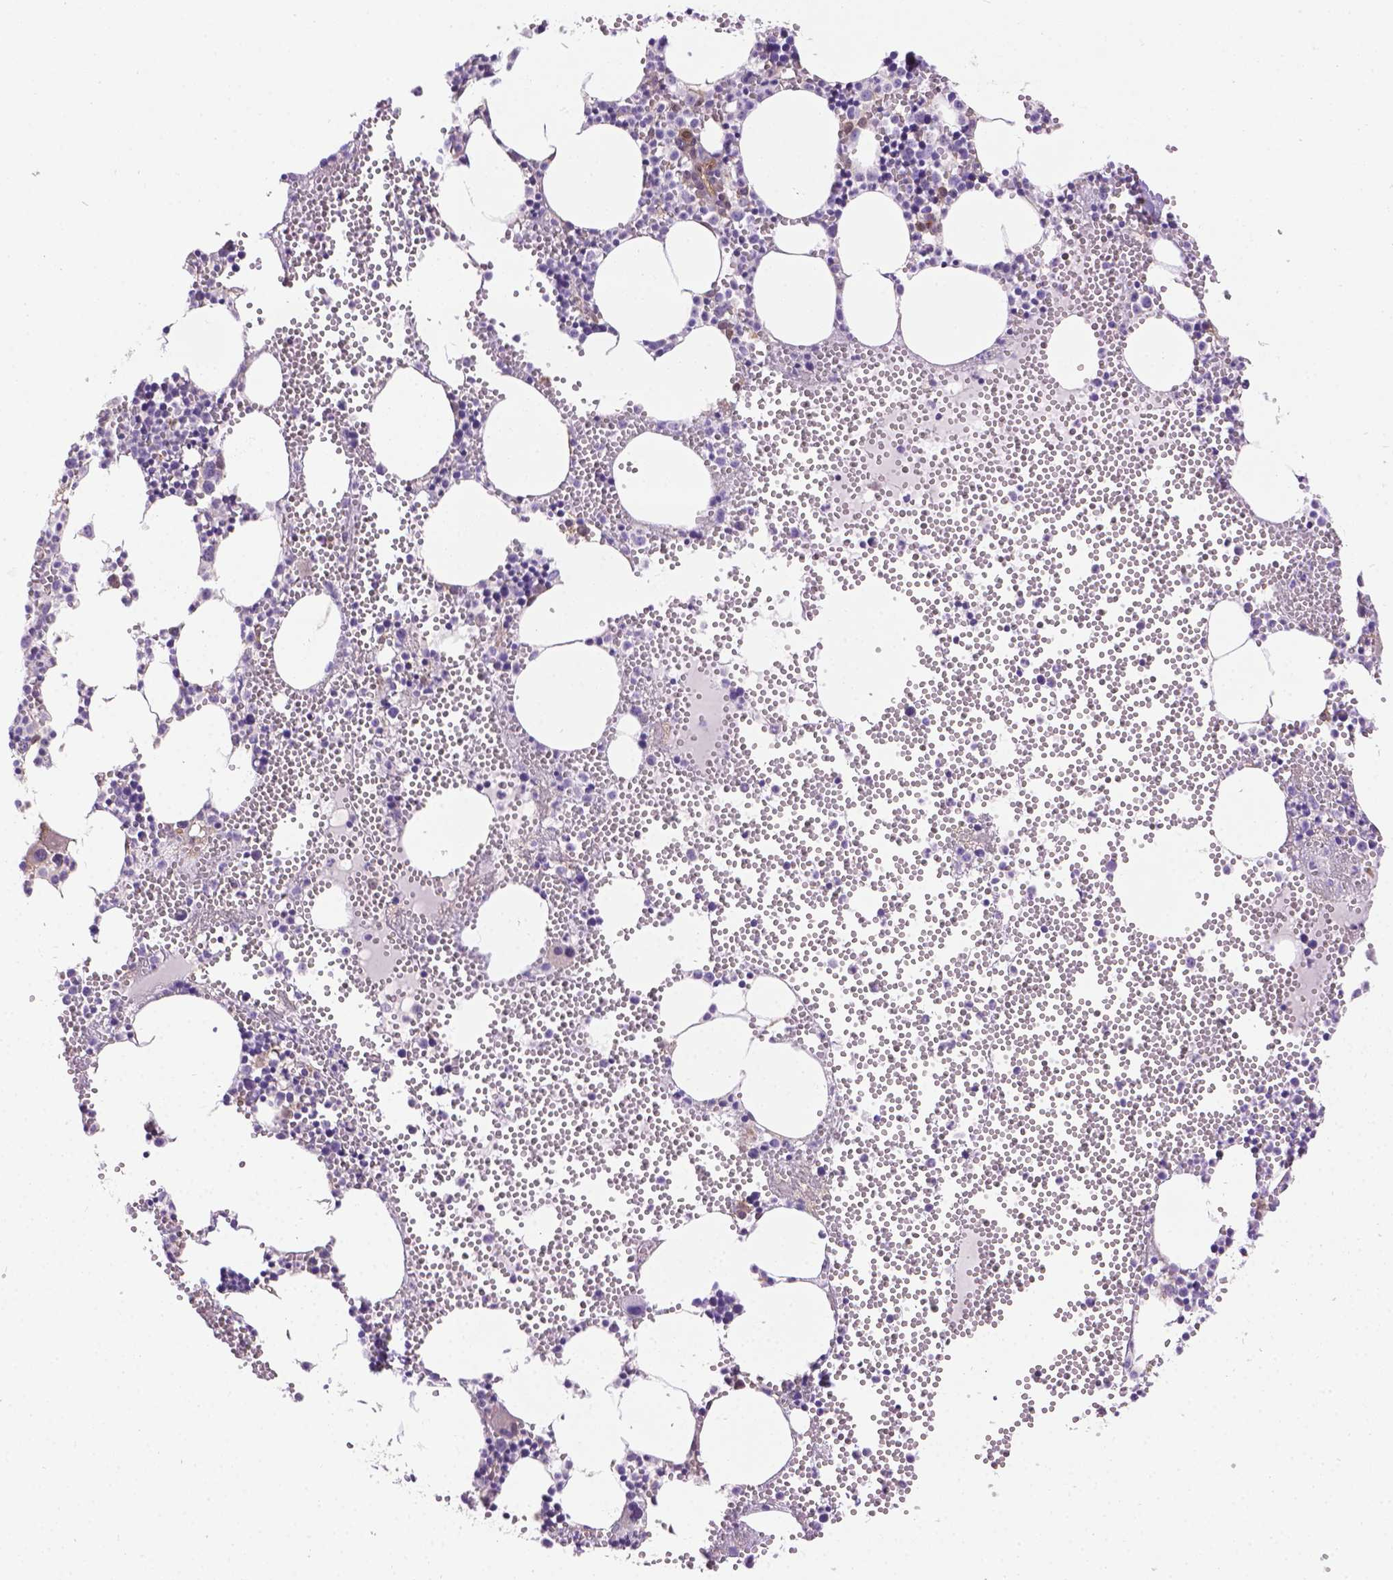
{"staining": {"intensity": "negative", "quantity": "none", "location": "none"}, "tissue": "bone marrow", "cell_type": "Hematopoietic cells", "image_type": "normal", "snomed": [{"axis": "morphology", "description": "Normal tissue, NOS"}, {"axis": "topography", "description": "Bone marrow"}], "caption": "IHC image of benign bone marrow: bone marrow stained with DAB exhibits no significant protein staining in hematopoietic cells. (DAB (3,3'-diaminobenzidine) immunohistochemistry (IHC) visualized using brightfield microscopy, high magnification).", "gene": "CLIC4", "patient": {"sex": "male", "age": 89}}